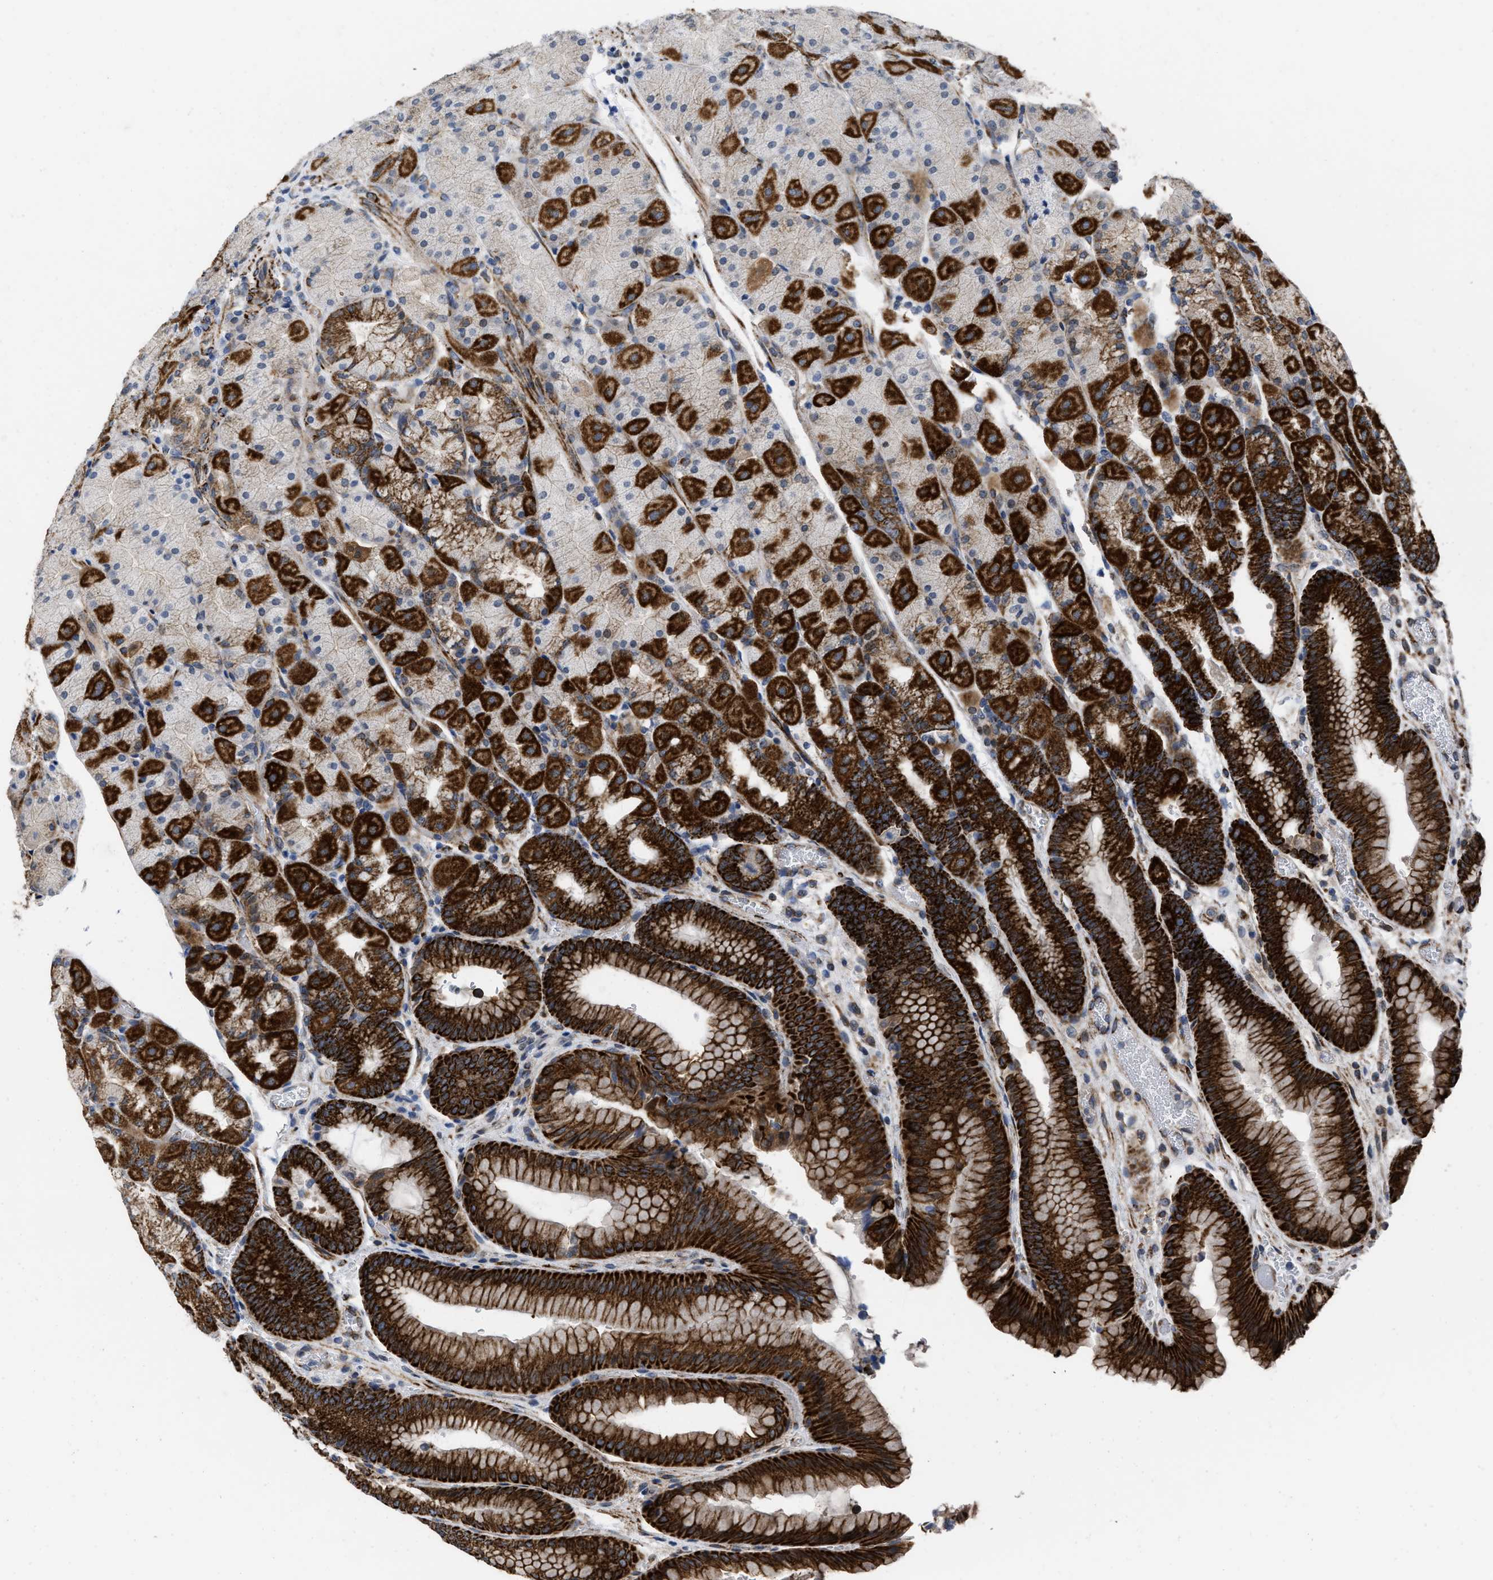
{"staining": {"intensity": "strong", "quantity": ">75%", "location": "cytoplasmic/membranous"}, "tissue": "stomach", "cell_type": "Glandular cells", "image_type": "normal", "snomed": [{"axis": "morphology", "description": "Normal tissue, NOS"}, {"axis": "morphology", "description": "Carcinoid, malignant, NOS"}, {"axis": "topography", "description": "Stomach, upper"}], "caption": "Protein expression analysis of unremarkable human stomach reveals strong cytoplasmic/membranous staining in approximately >75% of glandular cells. (DAB IHC, brown staining for protein, blue staining for nuclei).", "gene": "AKAP1", "patient": {"sex": "male", "age": 39}}